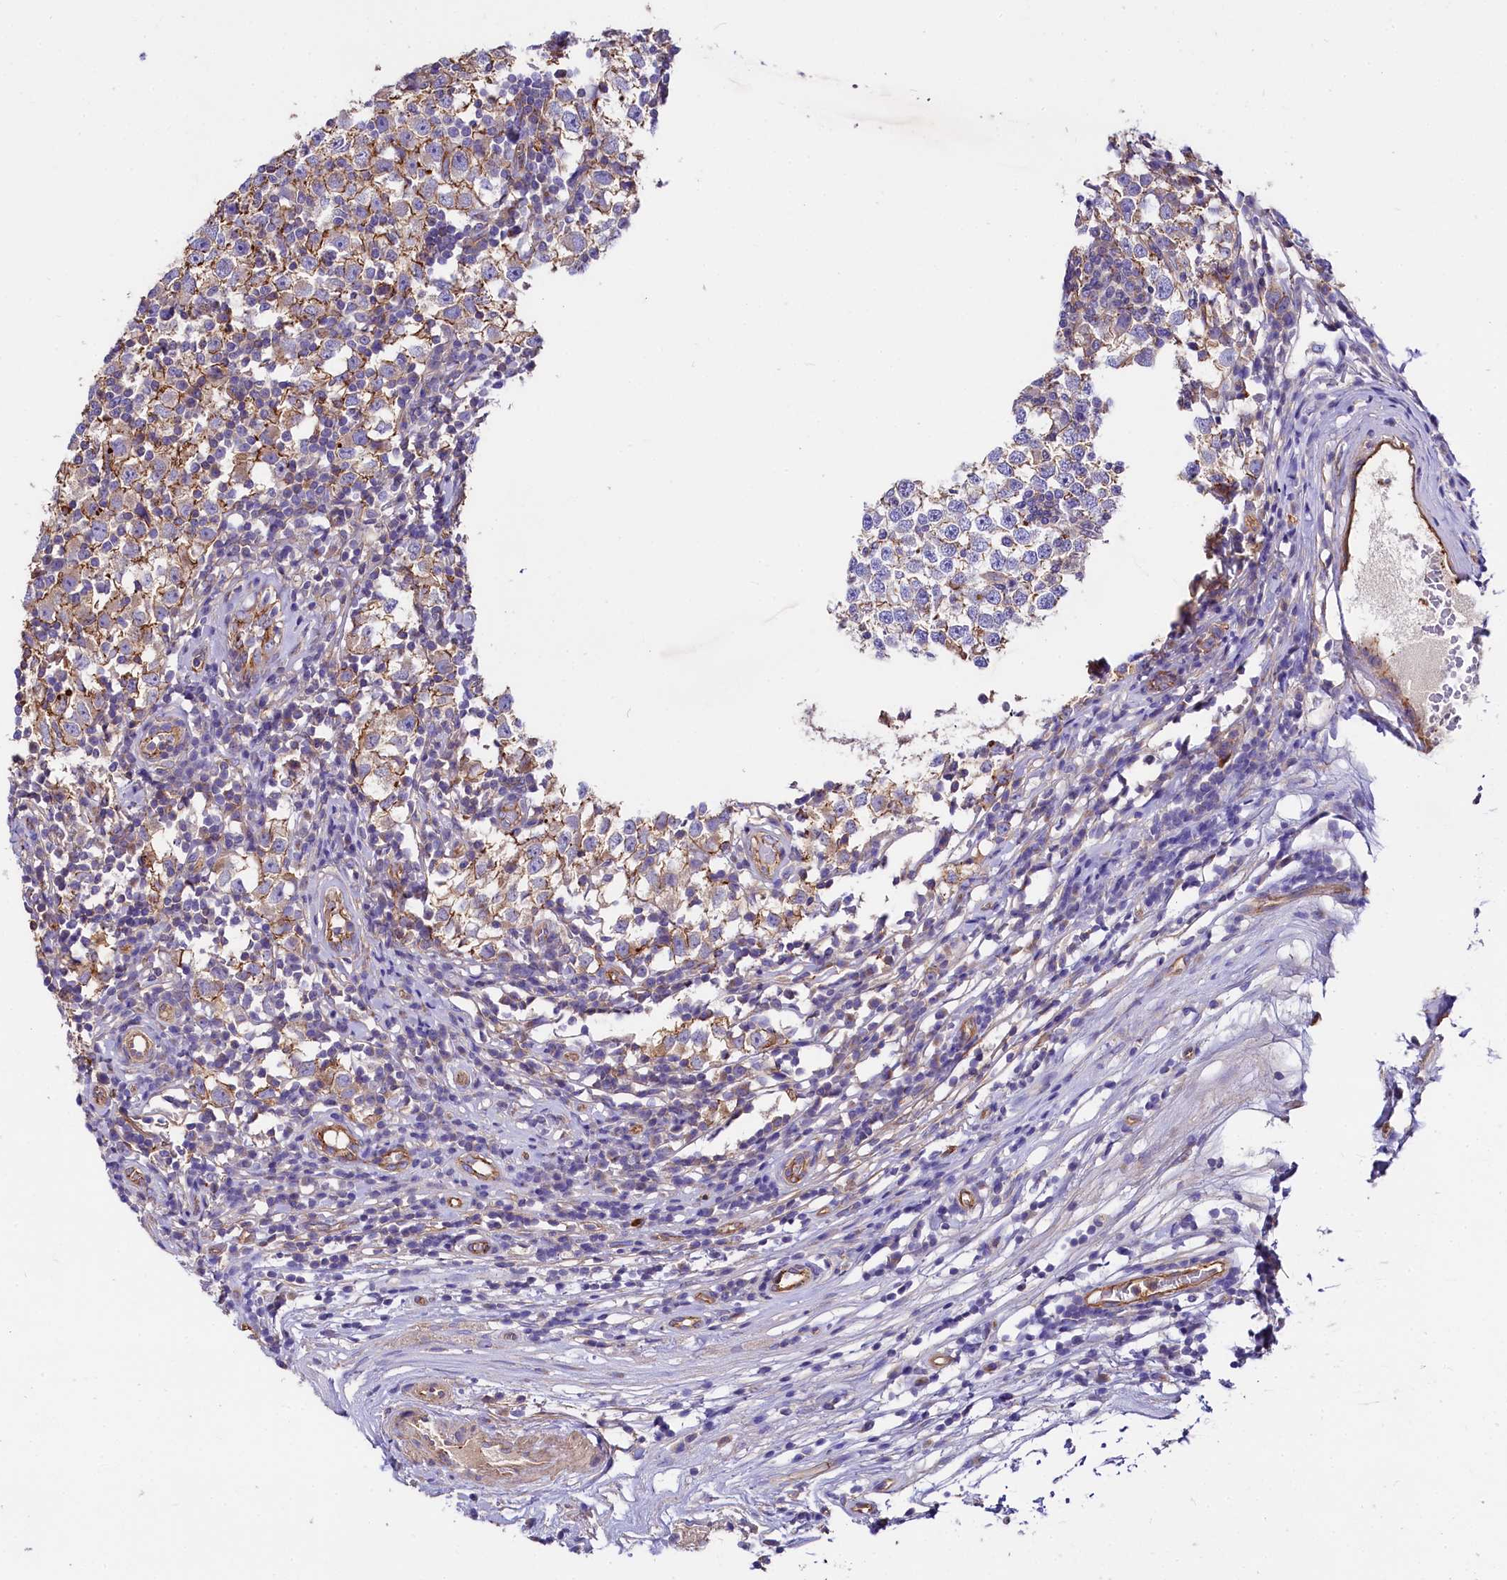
{"staining": {"intensity": "weak", "quantity": "25%-75%", "location": "cytoplasmic/membranous"}, "tissue": "testis cancer", "cell_type": "Tumor cells", "image_type": "cancer", "snomed": [{"axis": "morphology", "description": "Seminoma, NOS"}, {"axis": "topography", "description": "Testis"}], "caption": "Testis seminoma tissue shows weak cytoplasmic/membranous positivity in approximately 25%-75% of tumor cells", "gene": "FCHSD2", "patient": {"sex": "male", "age": 65}}